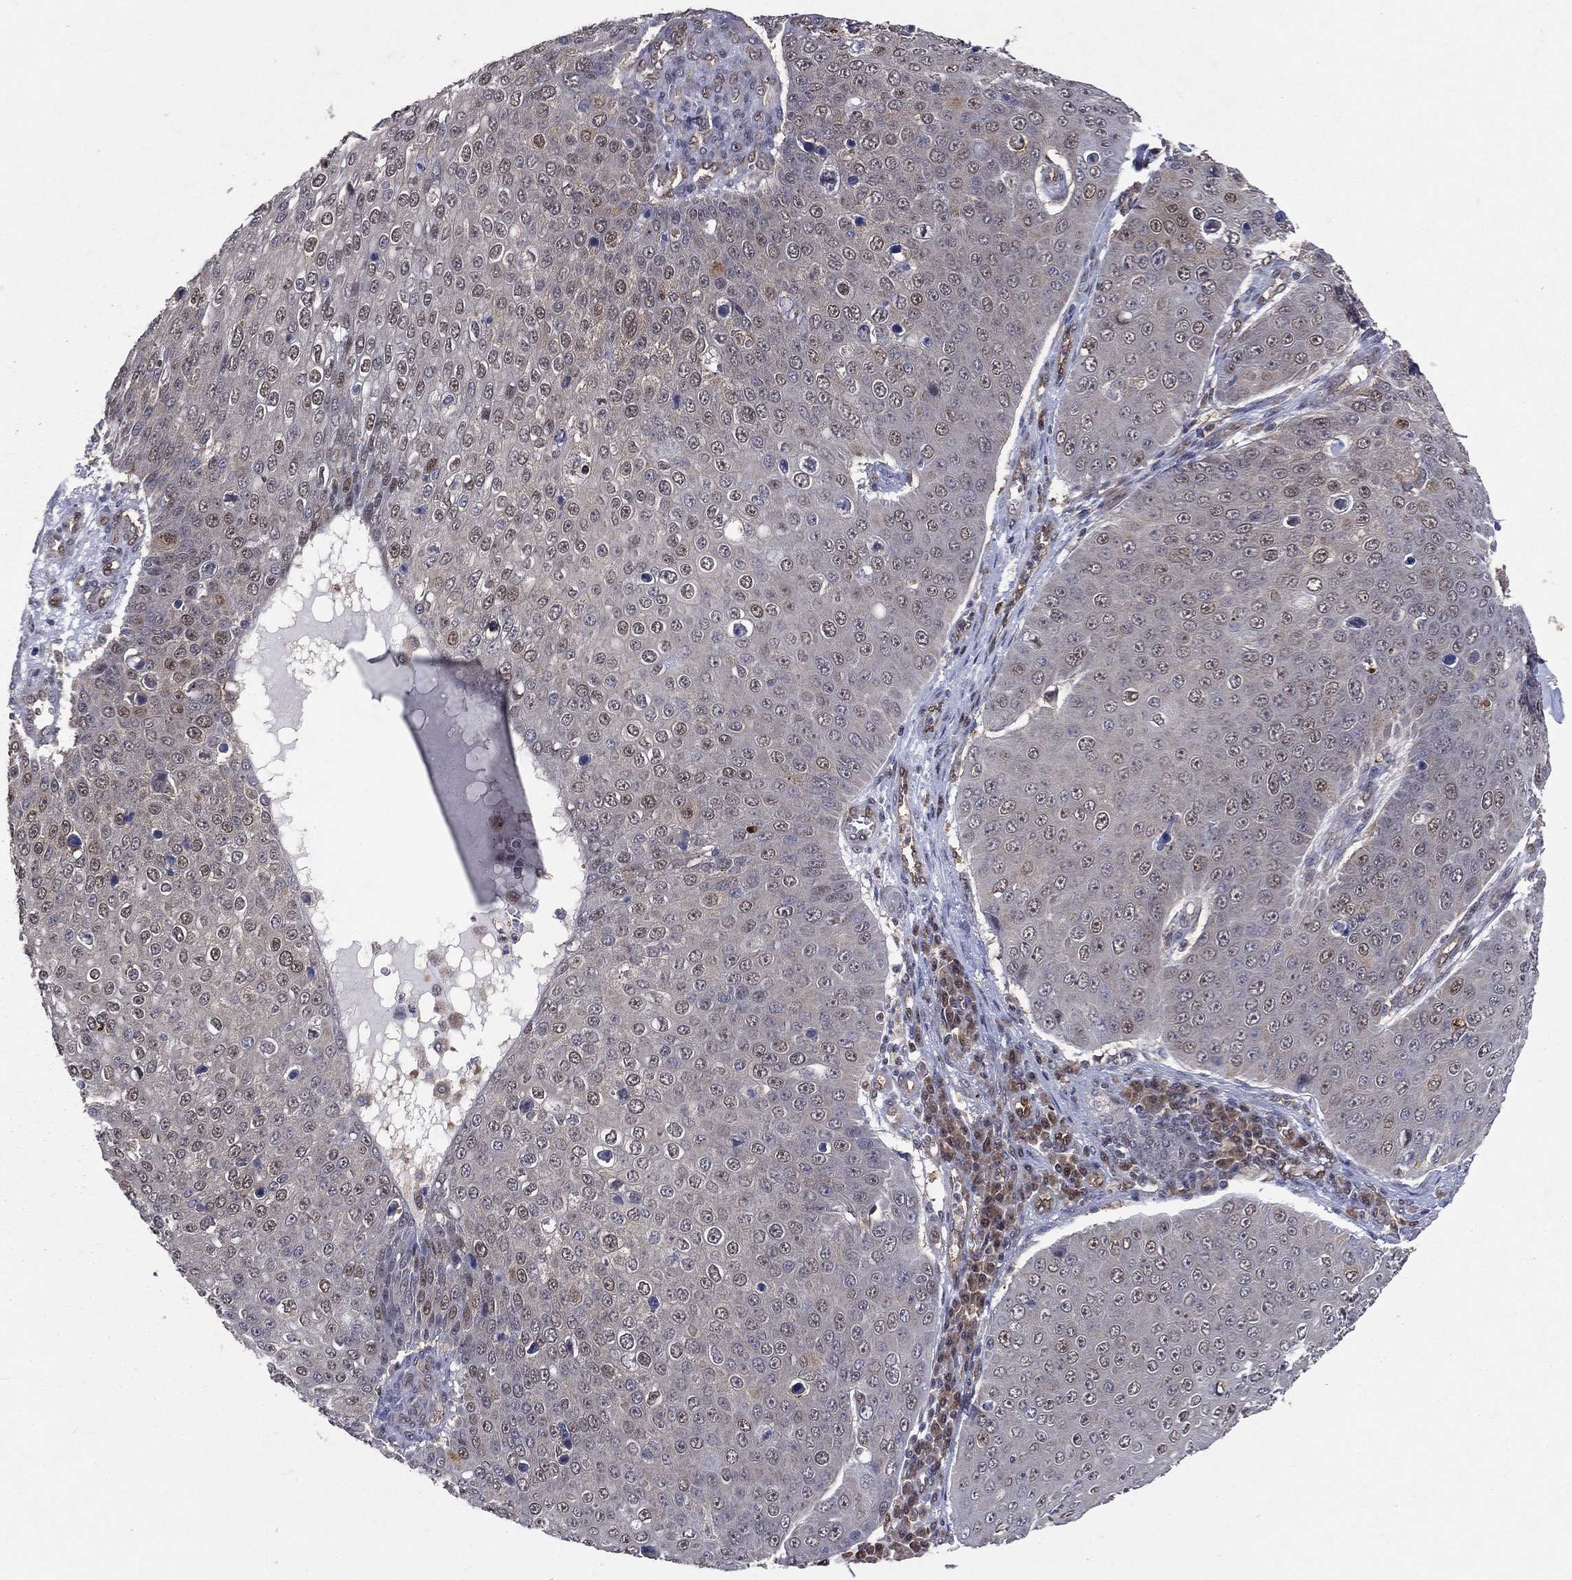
{"staining": {"intensity": "weak", "quantity": "25%-75%", "location": "cytoplasmic/membranous,nuclear"}, "tissue": "skin cancer", "cell_type": "Tumor cells", "image_type": "cancer", "snomed": [{"axis": "morphology", "description": "Squamous cell carcinoma, NOS"}, {"axis": "topography", "description": "Skin"}], "caption": "An immunohistochemistry micrograph of neoplastic tissue is shown. Protein staining in brown shows weak cytoplasmic/membranous and nuclear positivity in skin cancer (squamous cell carcinoma) within tumor cells.", "gene": "GMPR2", "patient": {"sex": "male", "age": 71}}